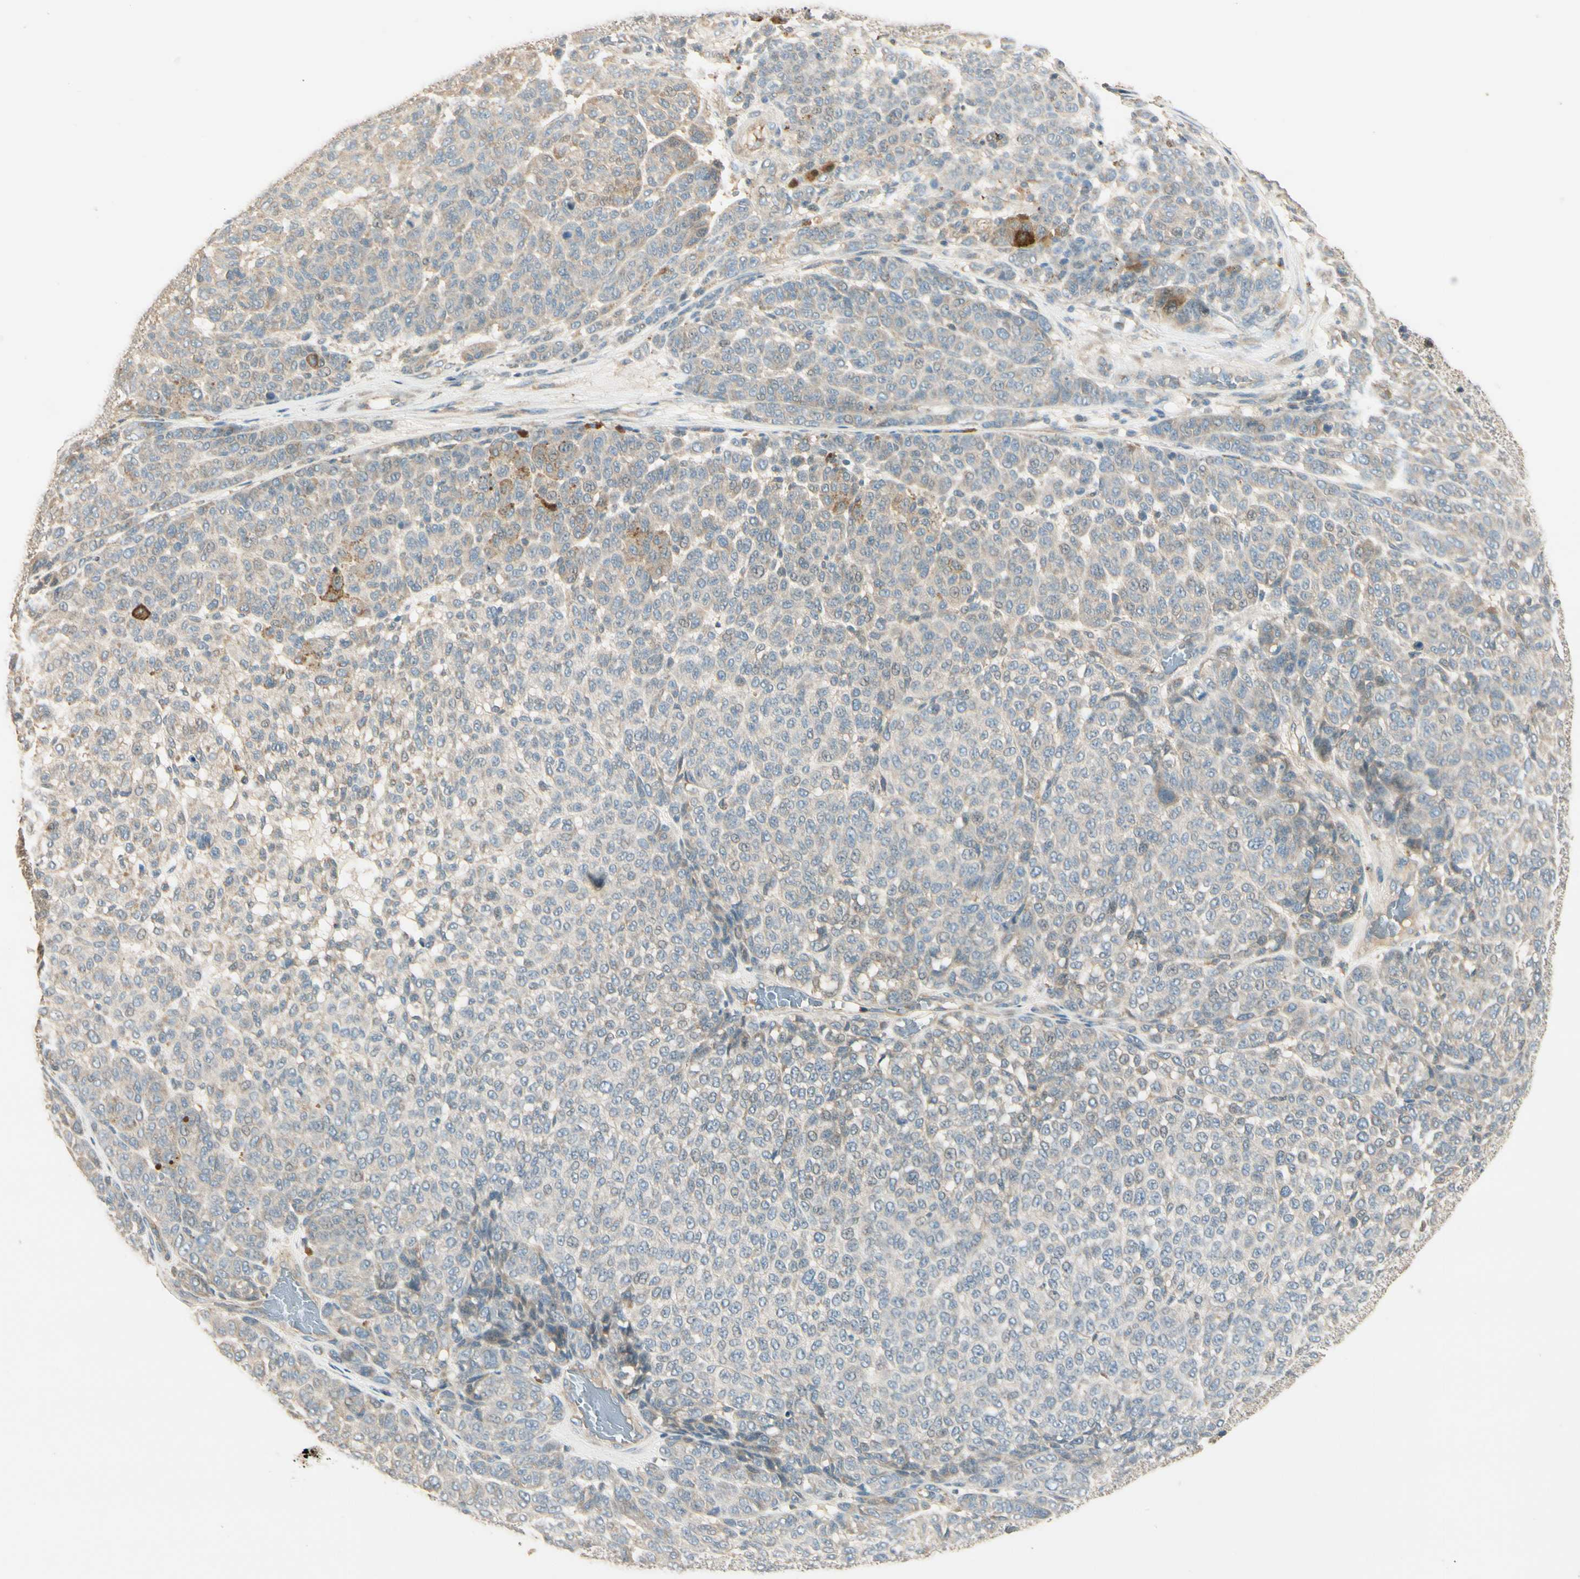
{"staining": {"intensity": "weak", "quantity": "<25%", "location": "cytoplasmic/membranous"}, "tissue": "melanoma", "cell_type": "Tumor cells", "image_type": "cancer", "snomed": [{"axis": "morphology", "description": "Malignant melanoma, NOS"}, {"axis": "topography", "description": "Skin"}], "caption": "Human melanoma stained for a protein using IHC exhibits no staining in tumor cells.", "gene": "PLXNA1", "patient": {"sex": "male", "age": 59}}